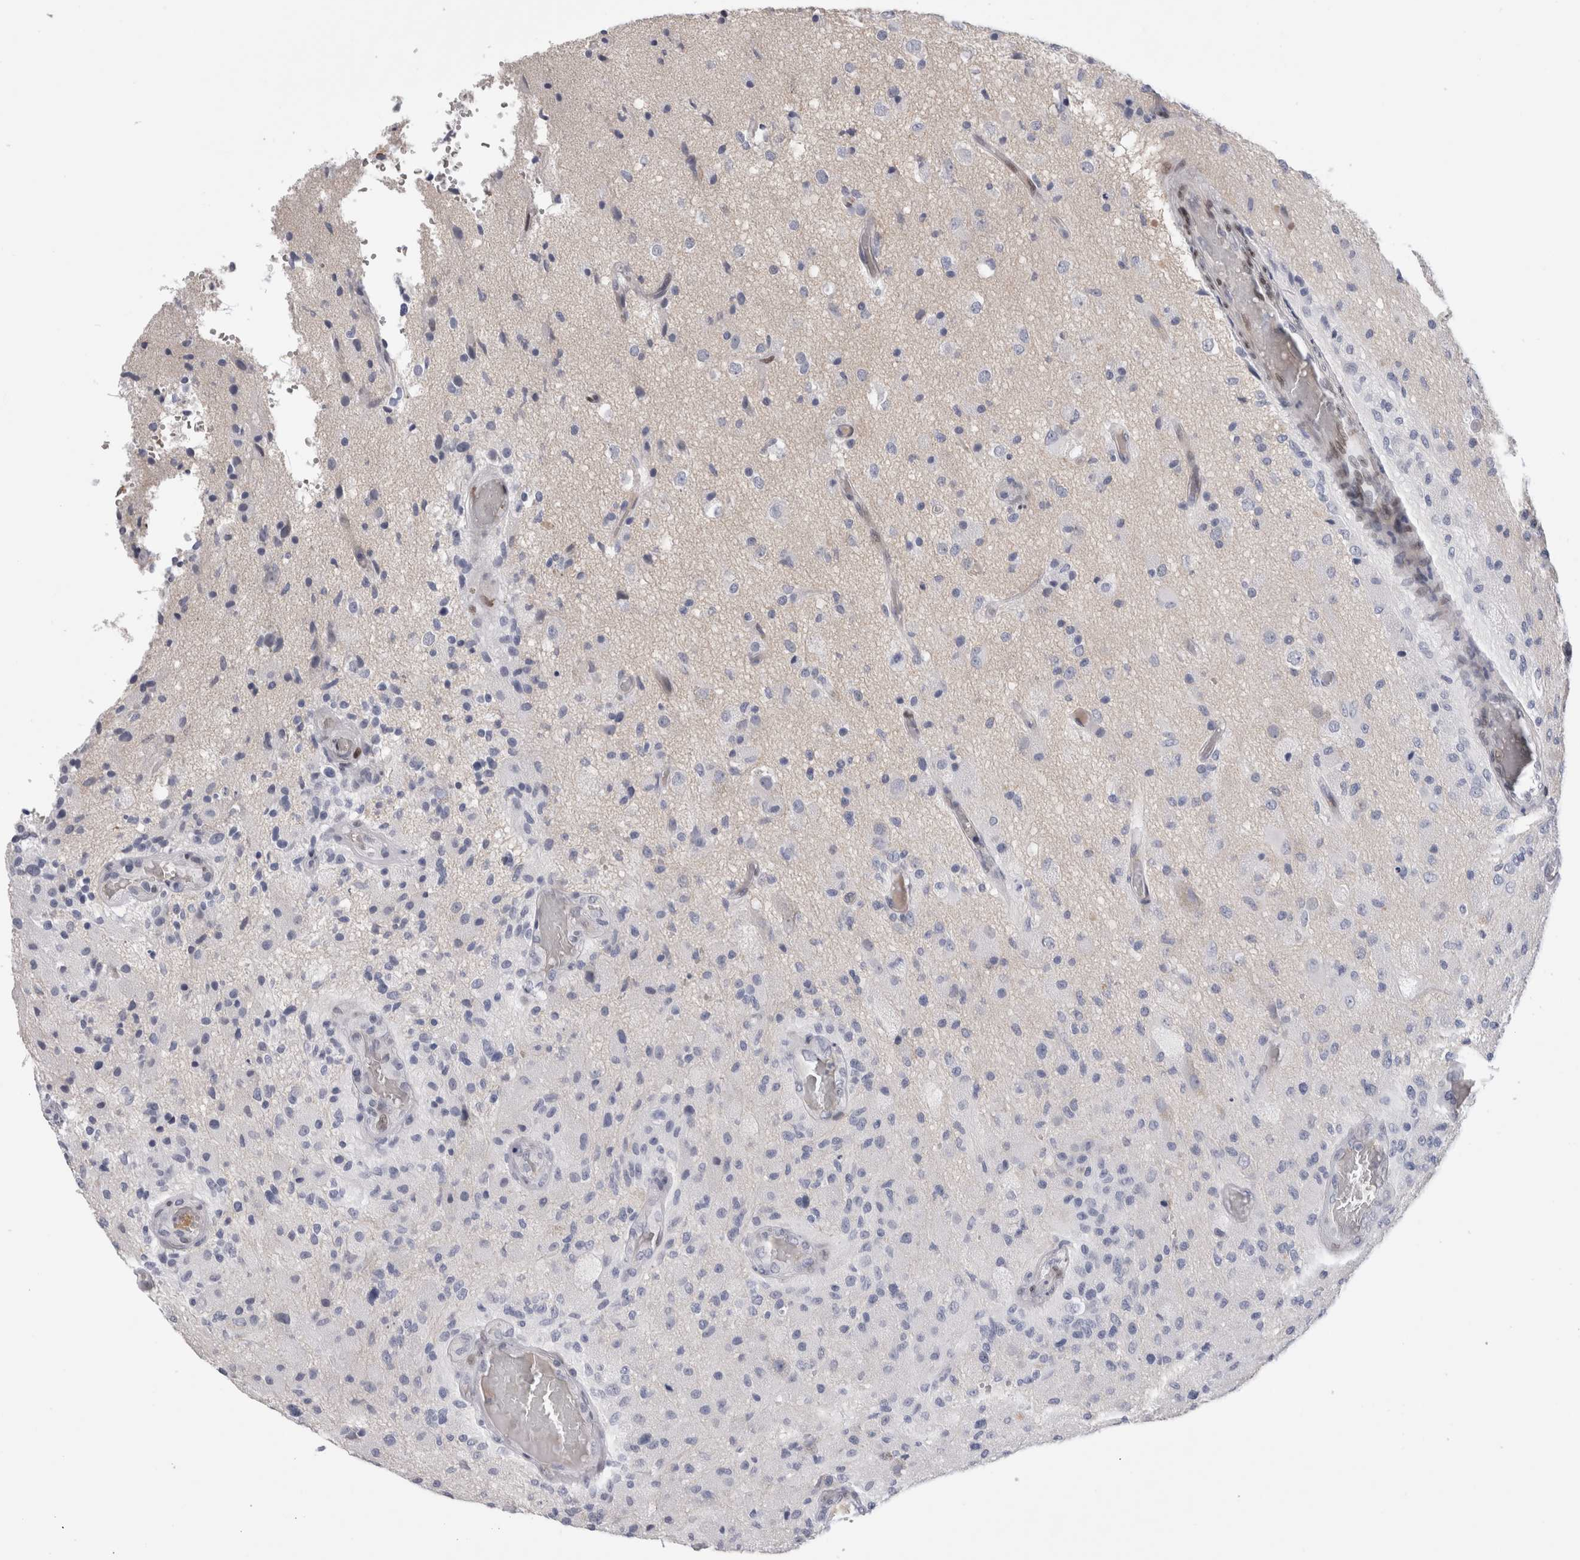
{"staining": {"intensity": "negative", "quantity": "none", "location": "none"}, "tissue": "glioma", "cell_type": "Tumor cells", "image_type": "cancer", "snomed": [{"axis": "morphology", "description": "Normal tissue, NOS"}, {"axis": "morphology", "description": "Glioma, malignant, High grade"}, {"axis": "topography", "description": "Cerebral cortex"}], "caption": "Human glioma stained for a protein using immunohistochemistry shows no positivity in tumor cells.", "gene": "DMTN", "patient": {"sex": "male", "age": 77}}